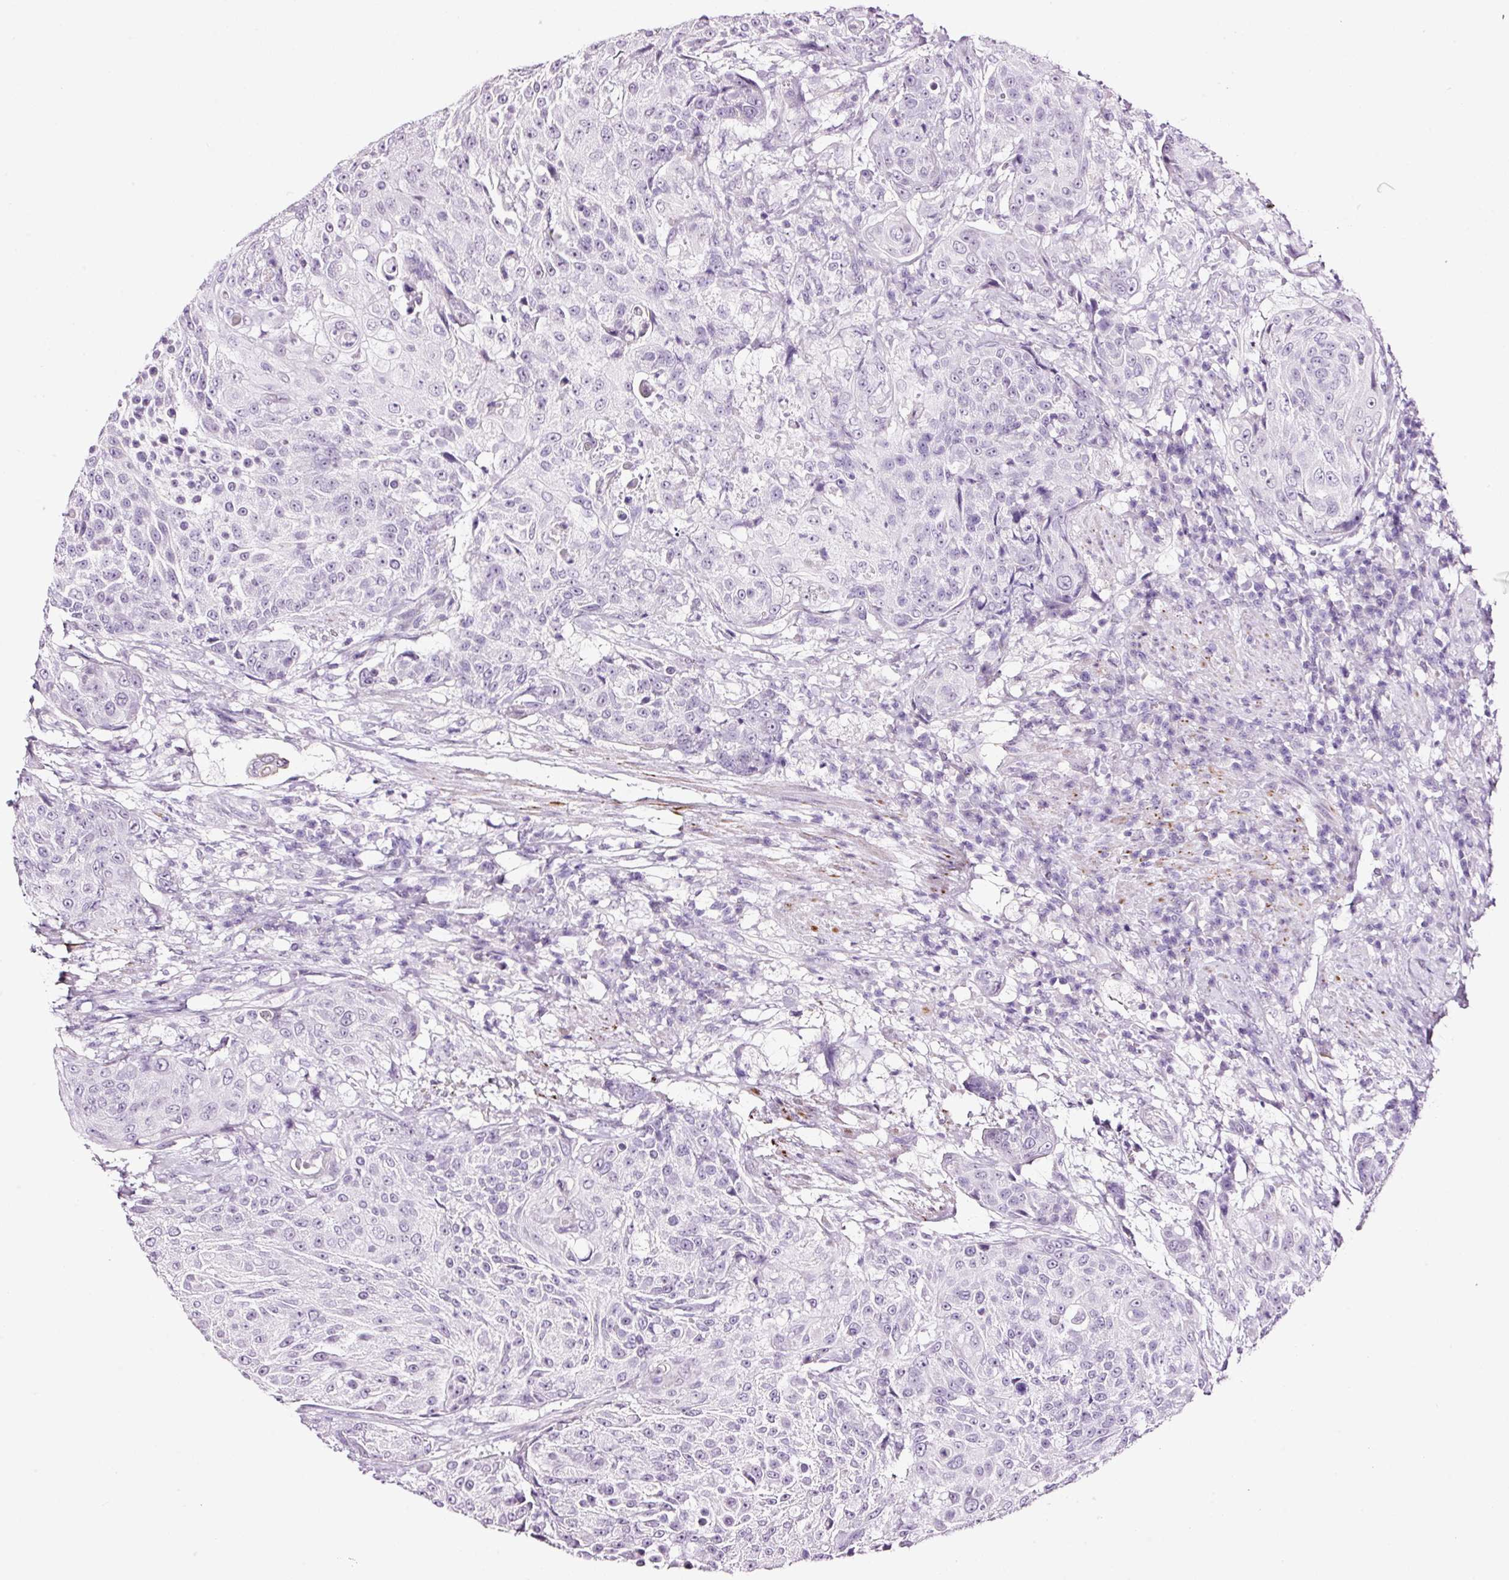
{"staining": {"intensity": "negative", "quantity": "none", "location": "none"}, "tissue": "urothelial cancer", "cell_type": "Tumor cells", "image_type": "cancer", "snomed": [{"axis": "morphology", "description": "Urothelial carcinoma, High grade"}, {"axis": "topography", "description": "Urinary bladder"}], "caption": "The micrograph exhibits no staining of tumor cells in urothelial cancer.", "gene": "RTF2", "patient": {"sex": "female", "age": 63}}